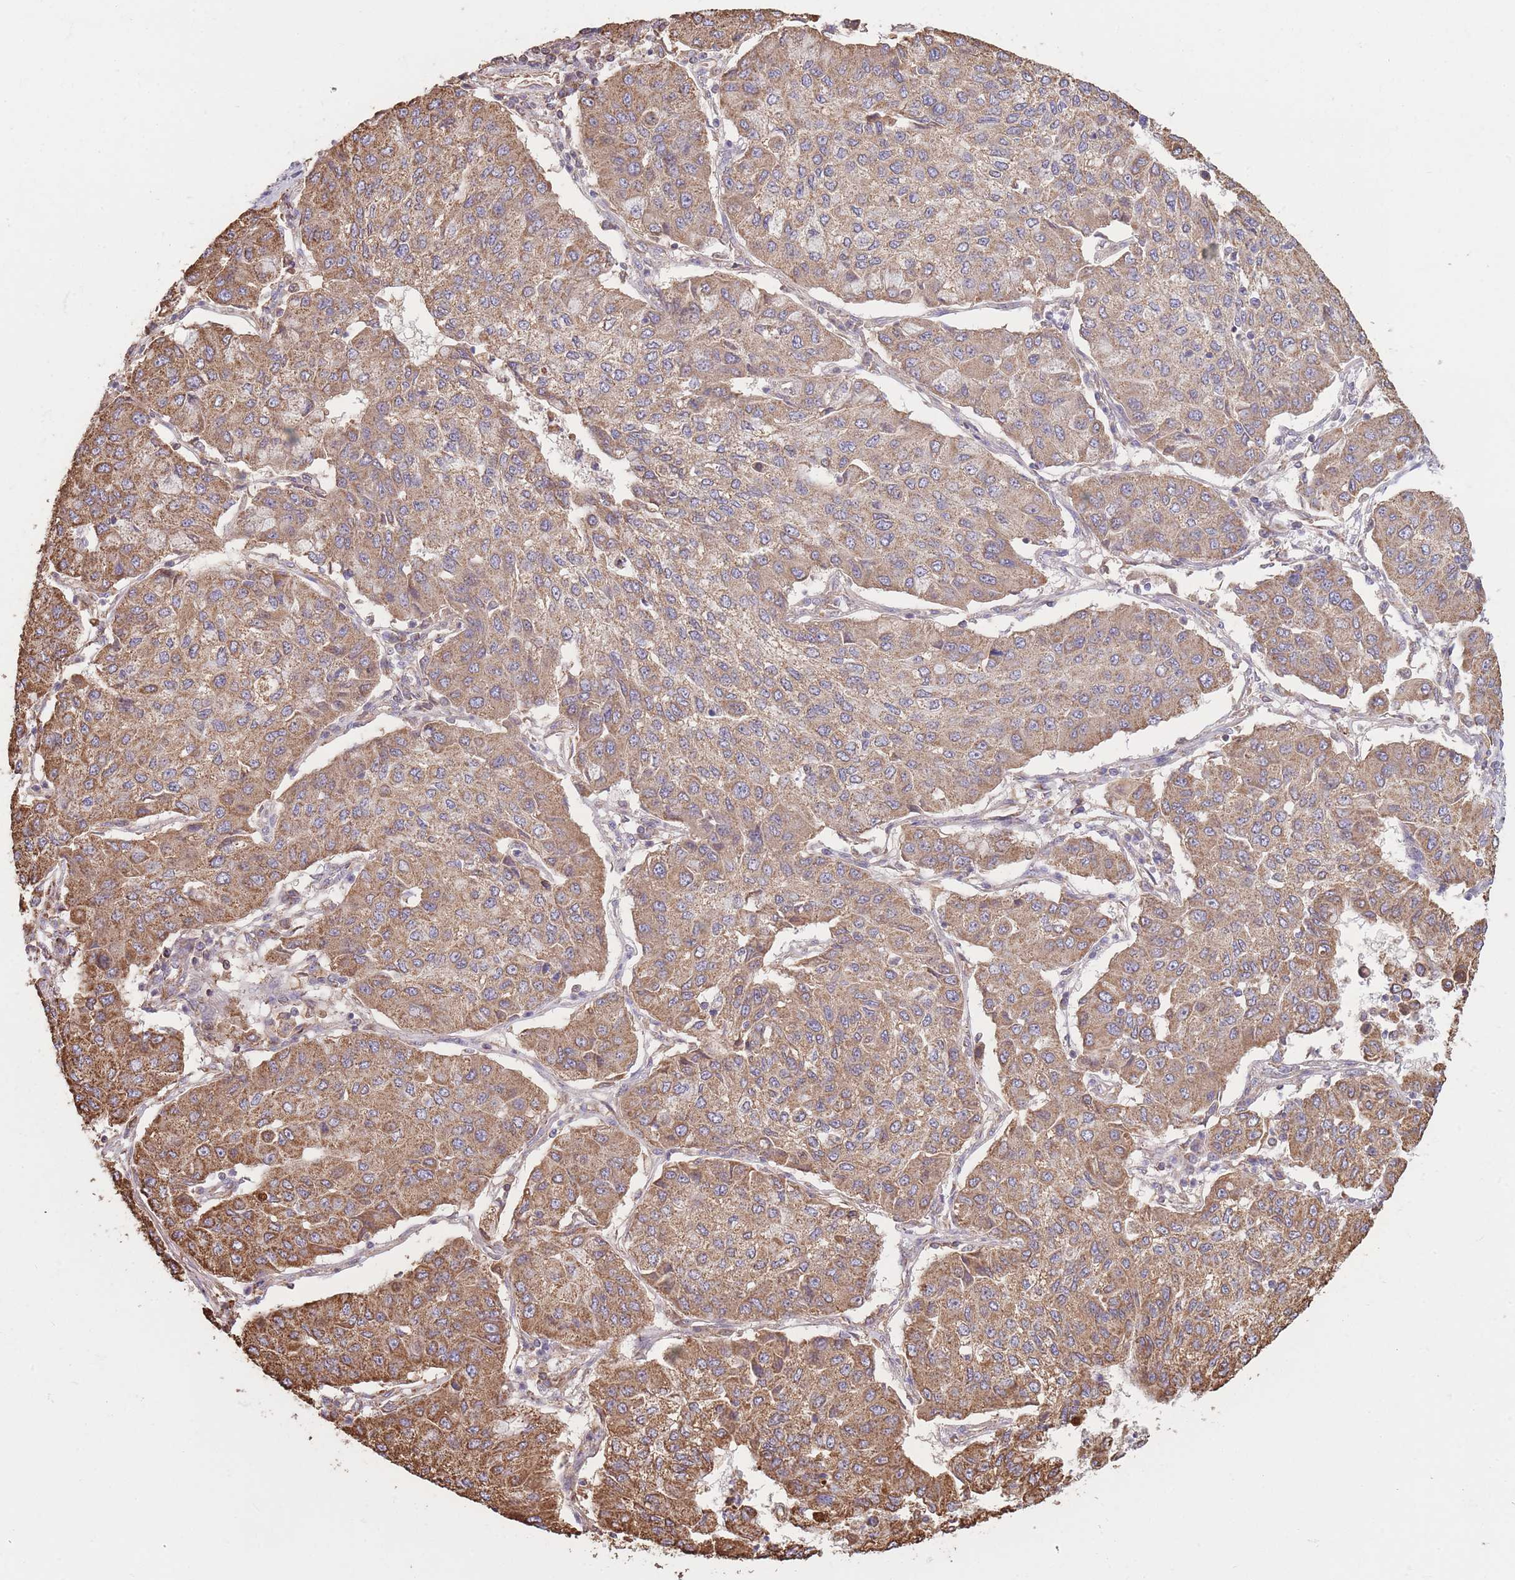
{"staining": {"intensity": "moderate", "quantity": ">75%", "location": "cytoplasmic/membranous"}, "tissue": "lung cancer", "cell_type": "Tumor cells", "image_type": "cancer", "snomed": [{"axis": "morphology", "description": "Squamous cell carcinoma, NOS"}, {"axis": "topography", "description": "Lung"}], "caption": "Lung squamous cell carcinoma stained with DAB immunohistochemistry reveals medium levels of moderate cytoplasmic/membranous staining in about >75% of tumor cells.", "gene": "KIF16B", "patient": {"sex": "male", "age": 74}}